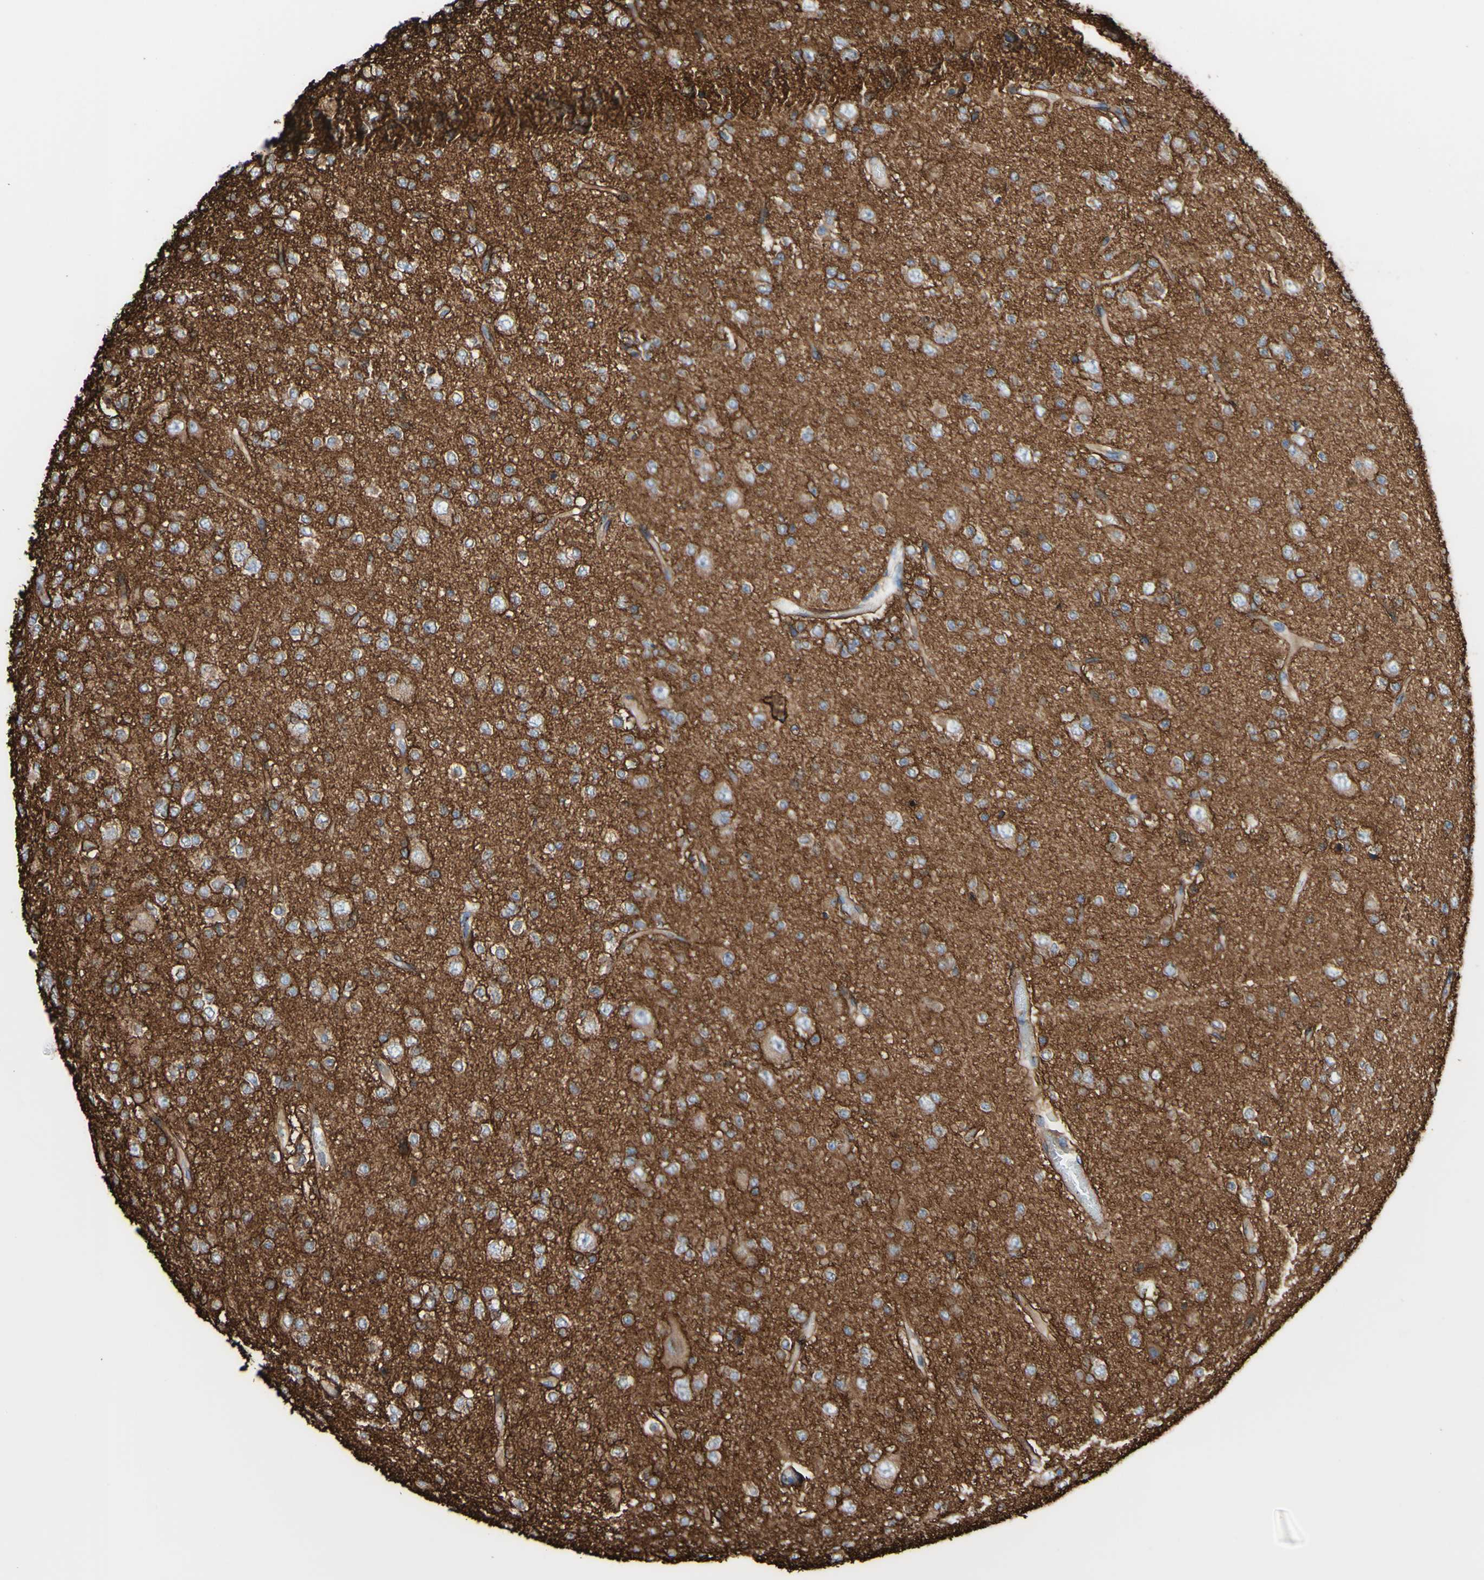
{"staining": {"intensity": "weak", "quantity": ">75%", "location": "cytoplasmic/membranous"}, "tissue": "glioma", "cell_type": "Tumor cells", "image_type": "cancer", "snomed": [{"axis": "morphology", "description": "Glioma, malignant, Low grade"}, {"axis": "topography", "description": "Brain"}], "caption": "Protein expression analysis of glioma exhibits weak cytoplasmic/membranous expression in about >75% of tumor cells.", "gene": "LRIG3", "patient": {"sex": "male", "age": 38}}